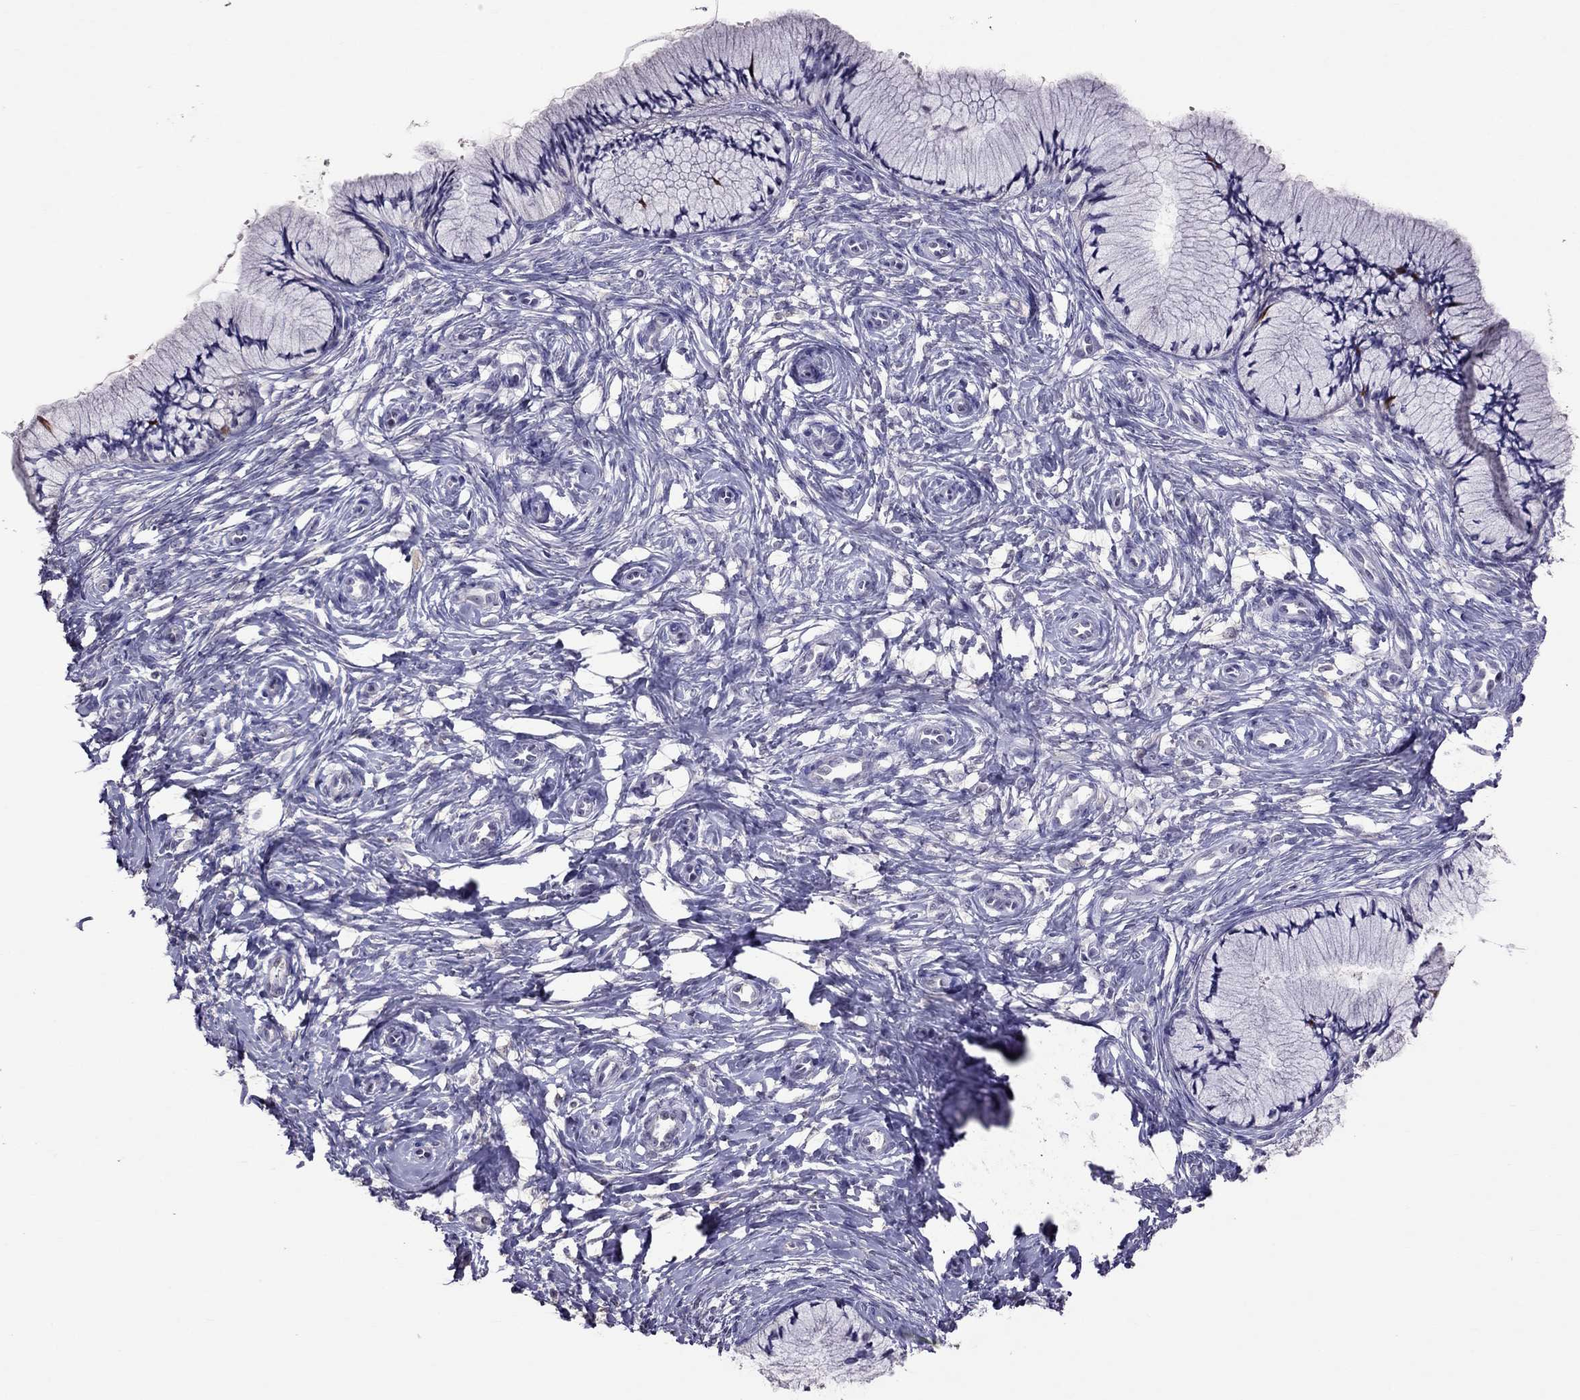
{"staining": {"intensity": "negative", "quantity": "none", "location": "none"}, "tissue": "cervix", "cell_type": "Glandular cells", "image_type": "normal", "snomed": [{"axis": "morphology", "description": "Normal tissue, NOS"}, {"axis": "topography", "description": "Cervix"}], "caption": "Immunohistochemical staining of unremarkable human cervix exhibits no significant positivity in glandular cells.", "gene": "LRRC46", "patient": {"sex": "female", "age": 37}}